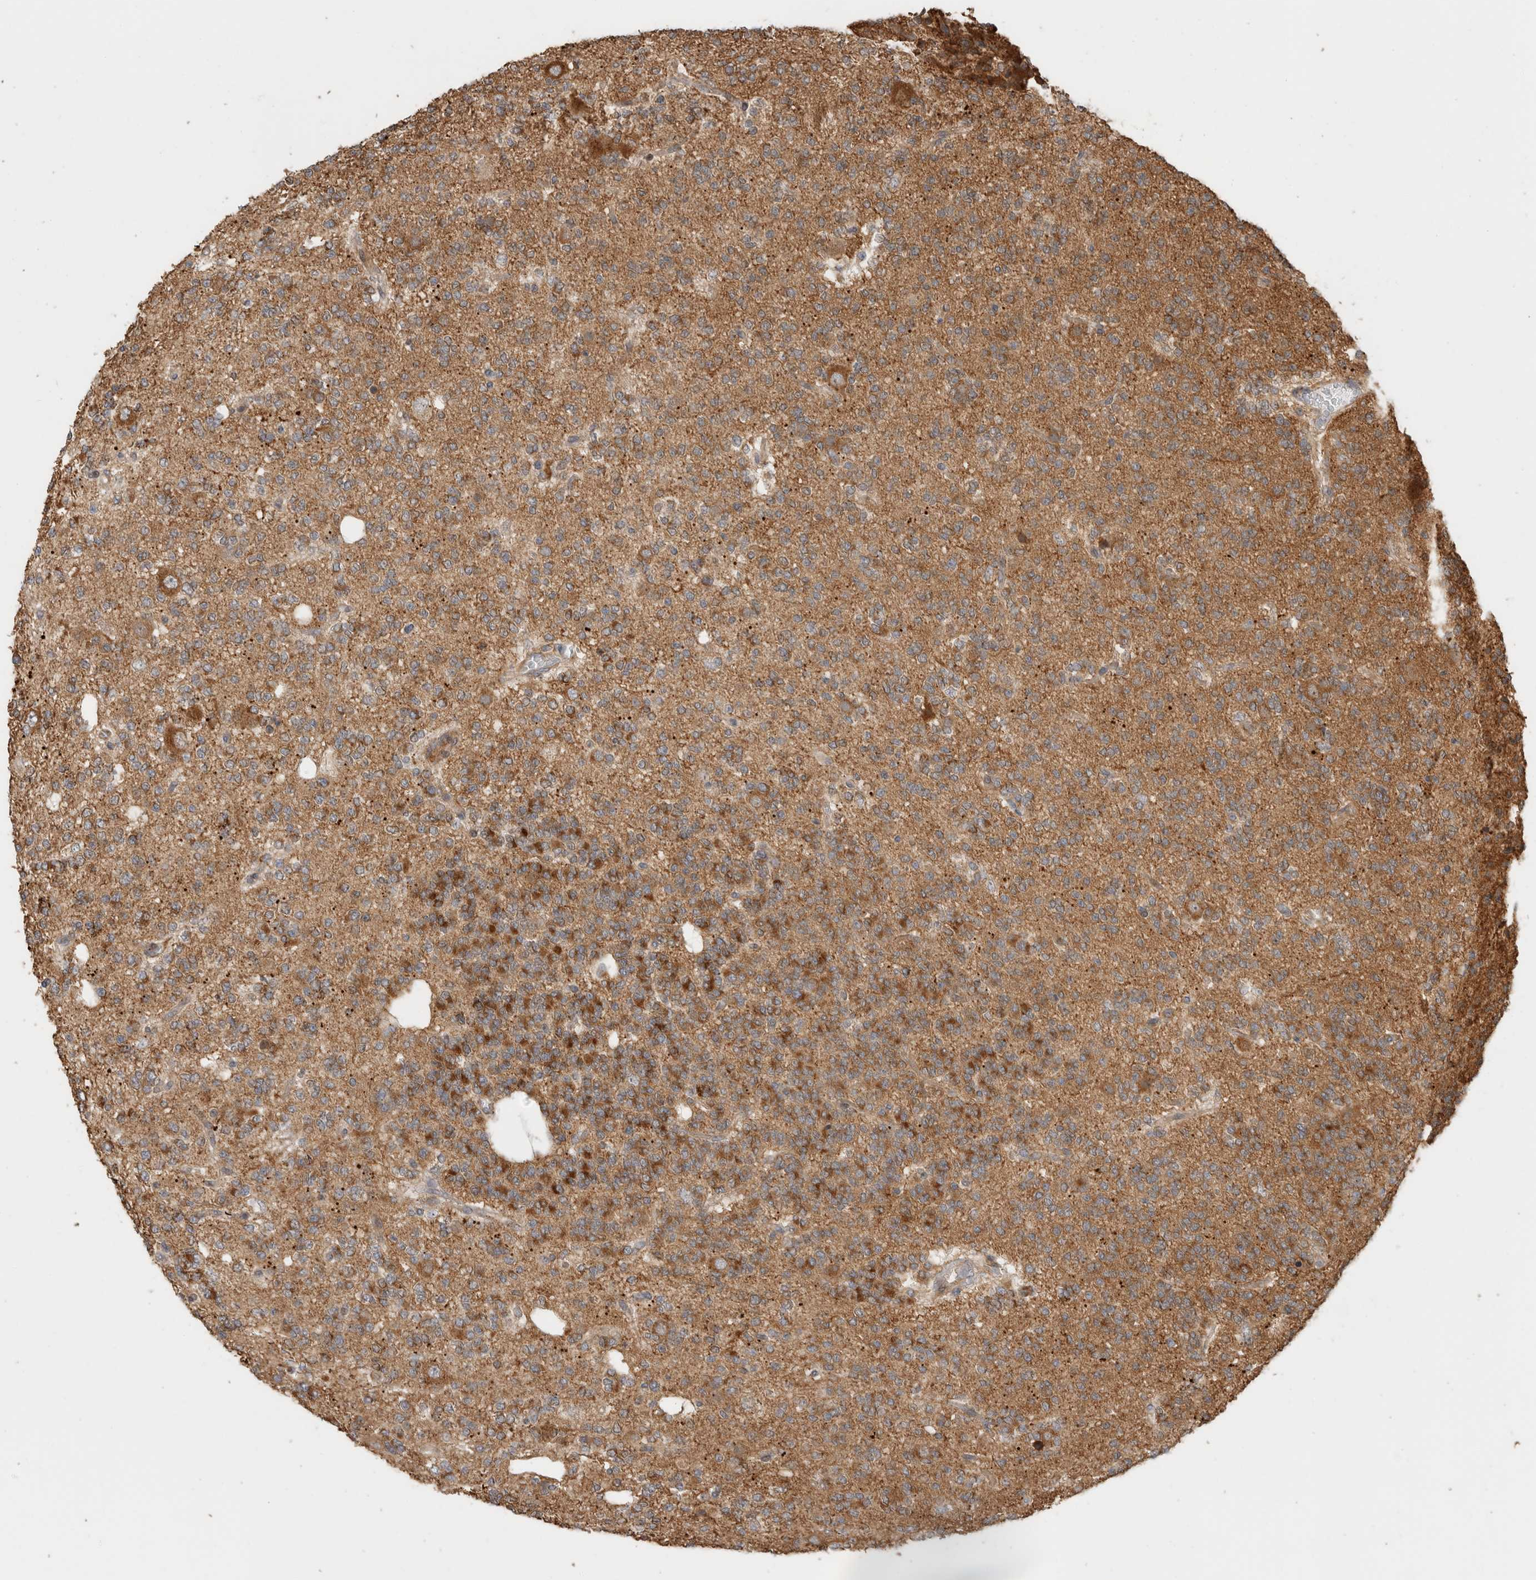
{"staining": {"intensity": "moderate", "quantity": ">75%", "location": "cytoplasmic/membranous"}, "tissue": "glioma", "cell_type": "Tumor cells", "image_type": "cancer", "snomed": [{"axis": "morphology", "description": "Glioma, malignant, Low grade"}, {"axis": "topography", "description": "Brain"}], "caption": "Human glioma stained for a protein (brown) displays moderate cytoplasmic/membranous positive expression in about >75% of tumor cells.", "gene": "PCDHB15", "patient": {"sex": "male", "age": 38}}